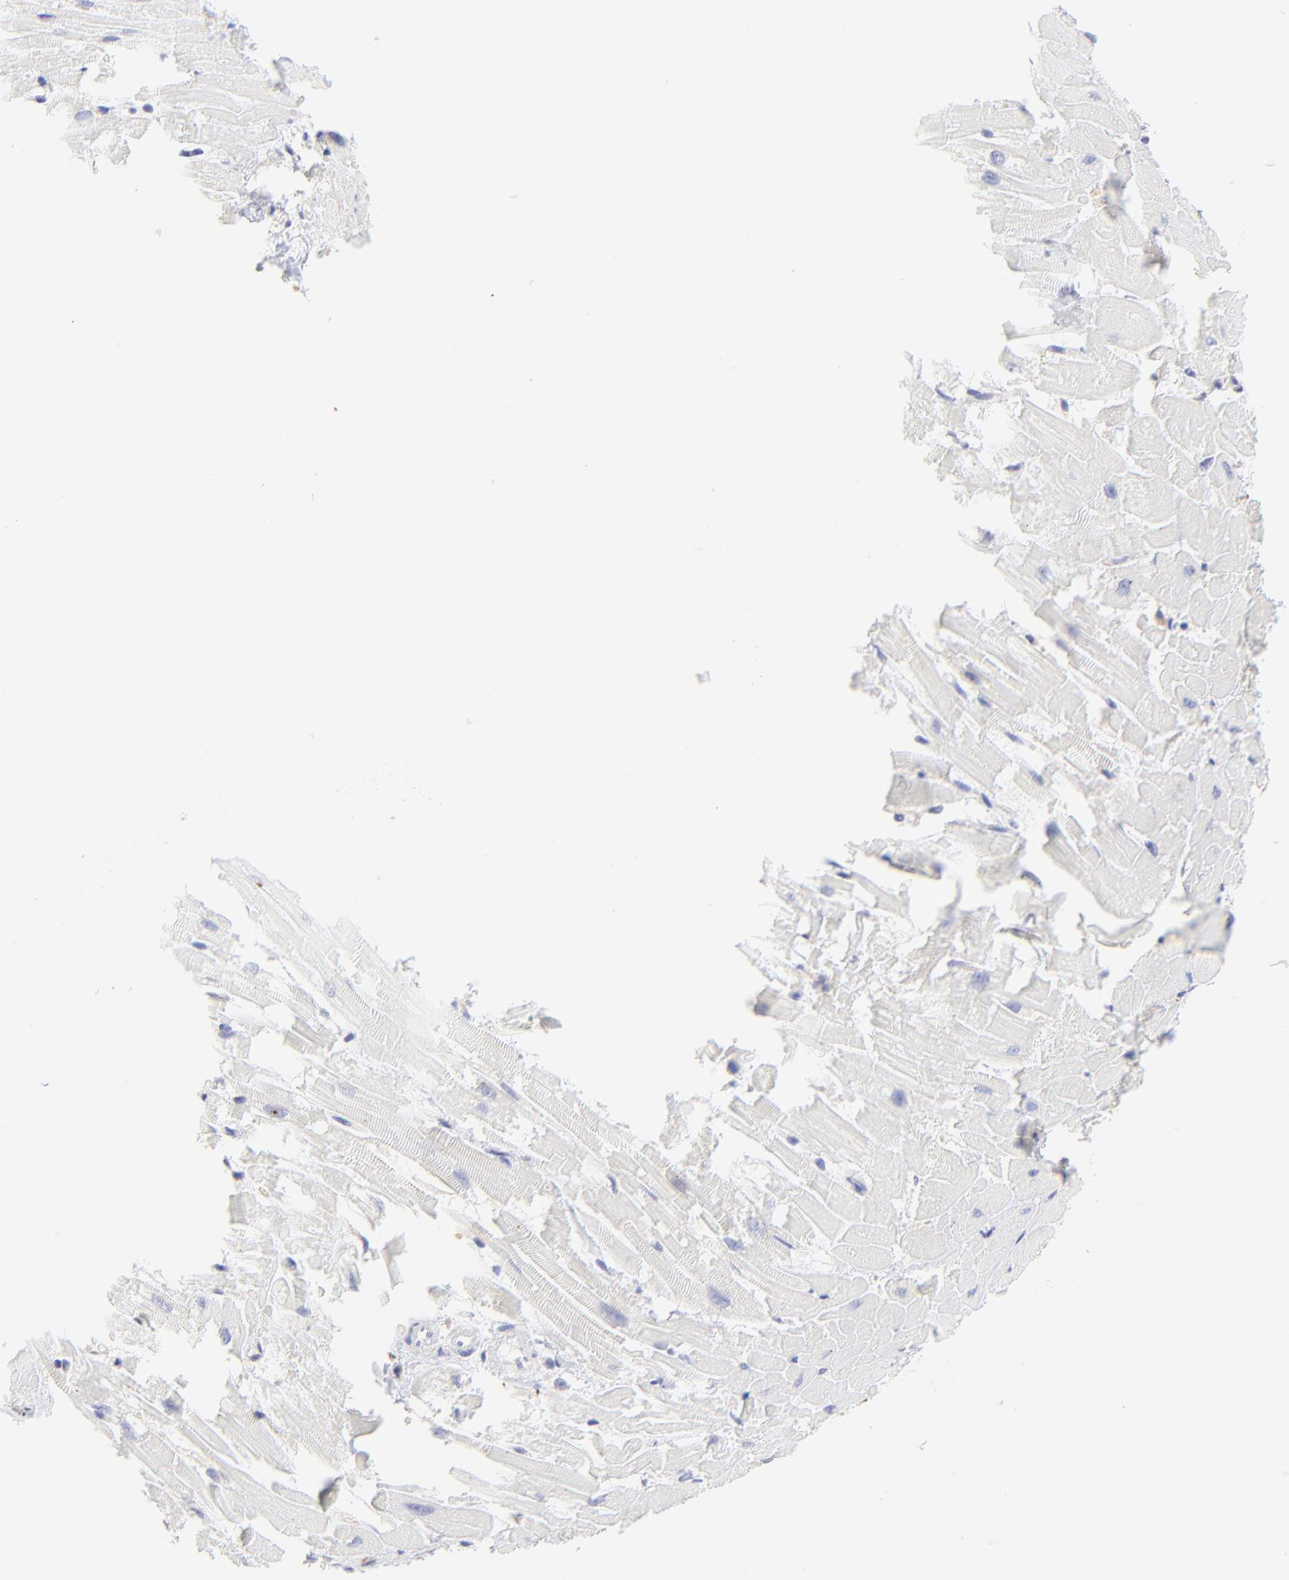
{"staining": {"intensity": "negative", "quantity": "none", "location": "none"}, "tissue": "heart muscle", "cell_type": "Cardiomyocytes", "image_type": "normal", "snomed": [{"axis": "morphology", "description": "Normal tissue, NOS"}, {"axis": "topography", "description": "Heart"}], "caption": "Benign heart muscle was stained to show a protein in brown. There is no significant expression in cardiomyocytes.", "gene": "LHFPL1", "patient": {"sex": "female", "age": 19}}